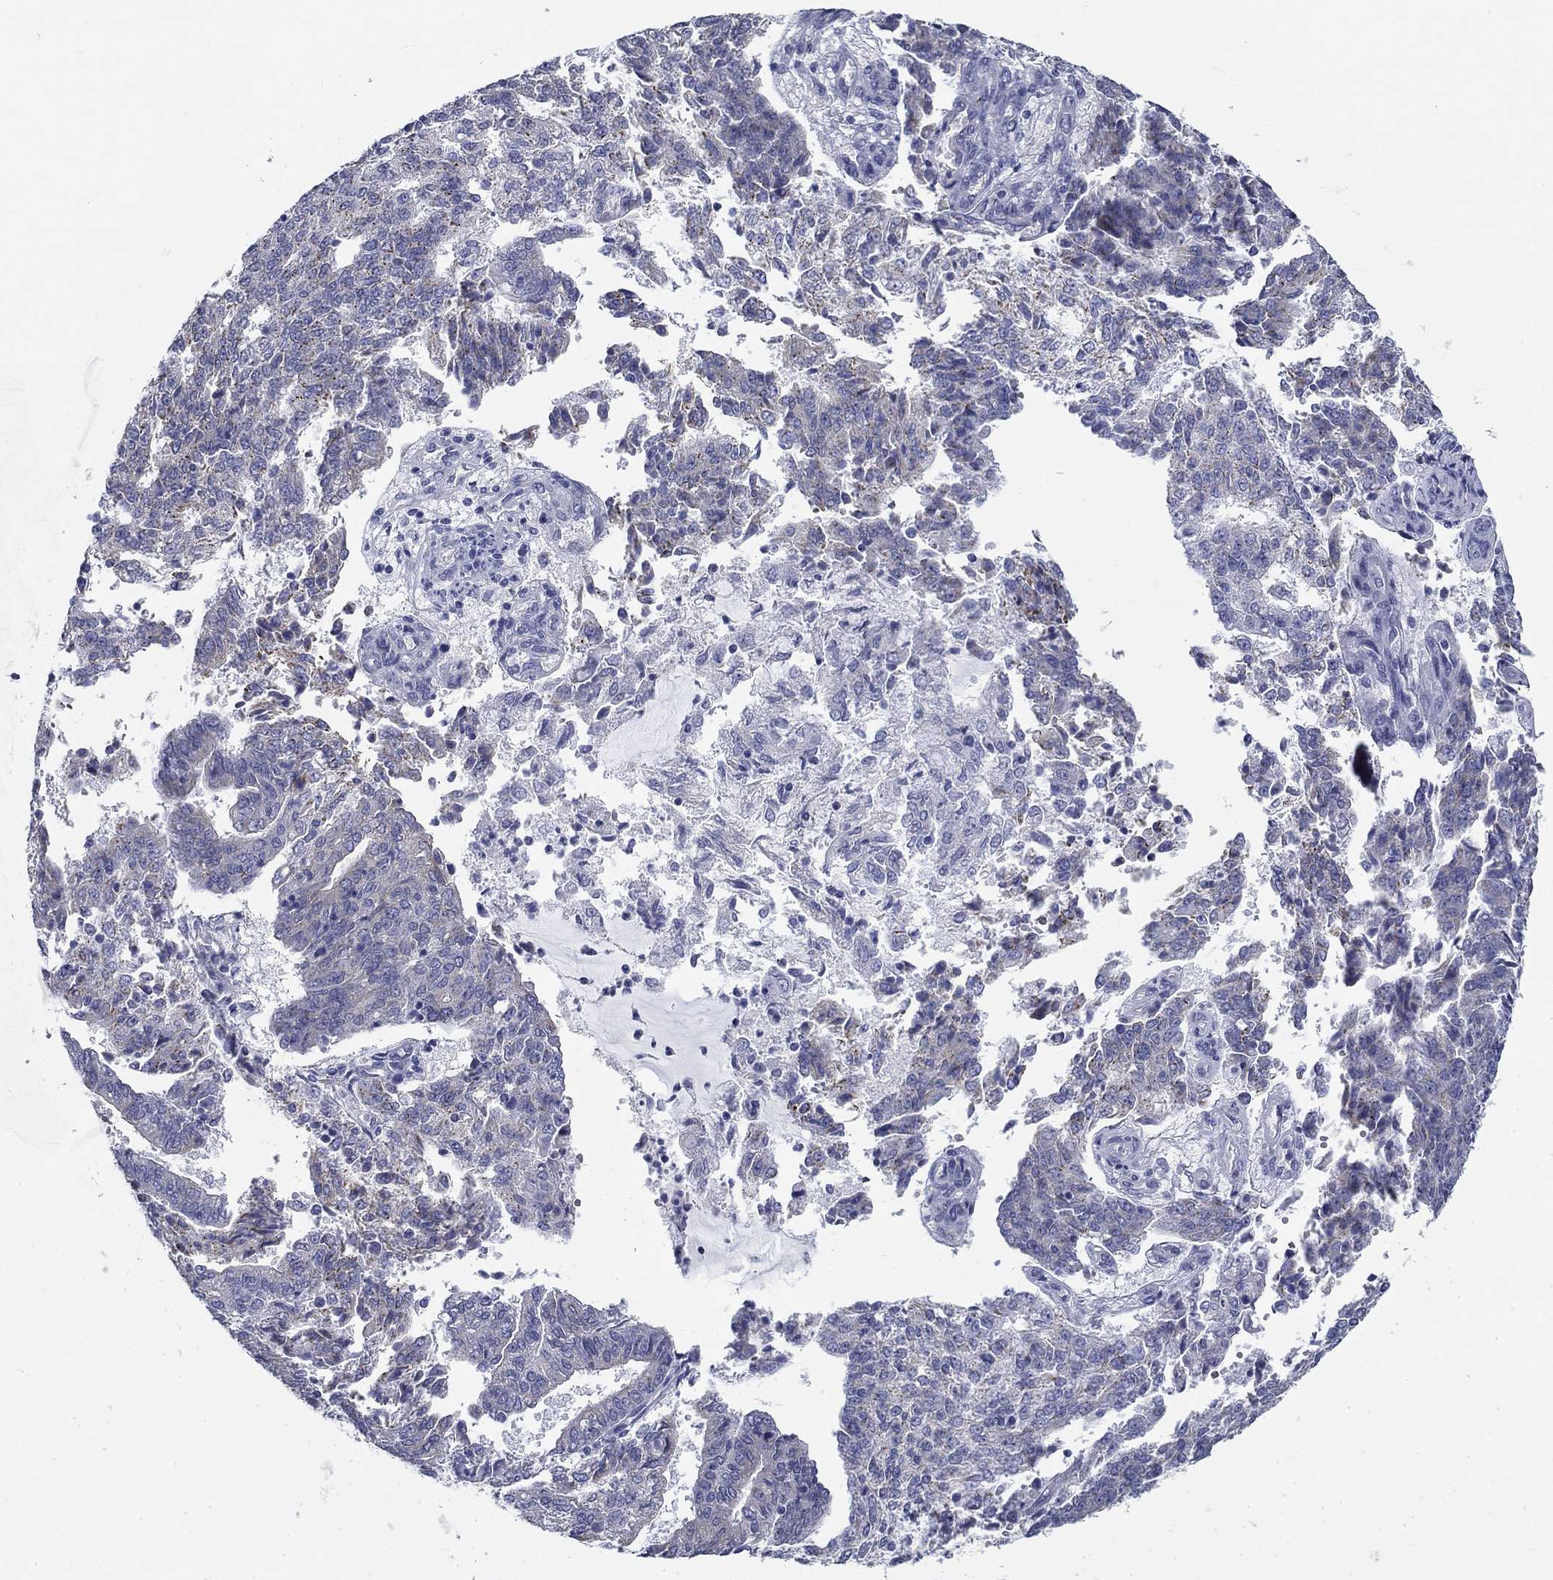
{"staining": {"intensity": "negative", "quantity": "none", "location": "none"}, "tissue": "endometrial cancer", "cell_type": "Tumor cells", "image_type": "cancer", "snomed": [{"axis": "morphology", "description": "Adenocarcinoma, NOS"}, {"axis": "topography", "description": "Endometrium"}], "caption": "DAB immunohistochemical staining of human endometrial cancer (adenocarcinoma) displays no significant positivity in tumor cells. (DAB immunohistochemistry (IHC) with hematoxylin counter stain).", "gene": "GALNTL5", "patient": {"sex": "female", "age": 82}}